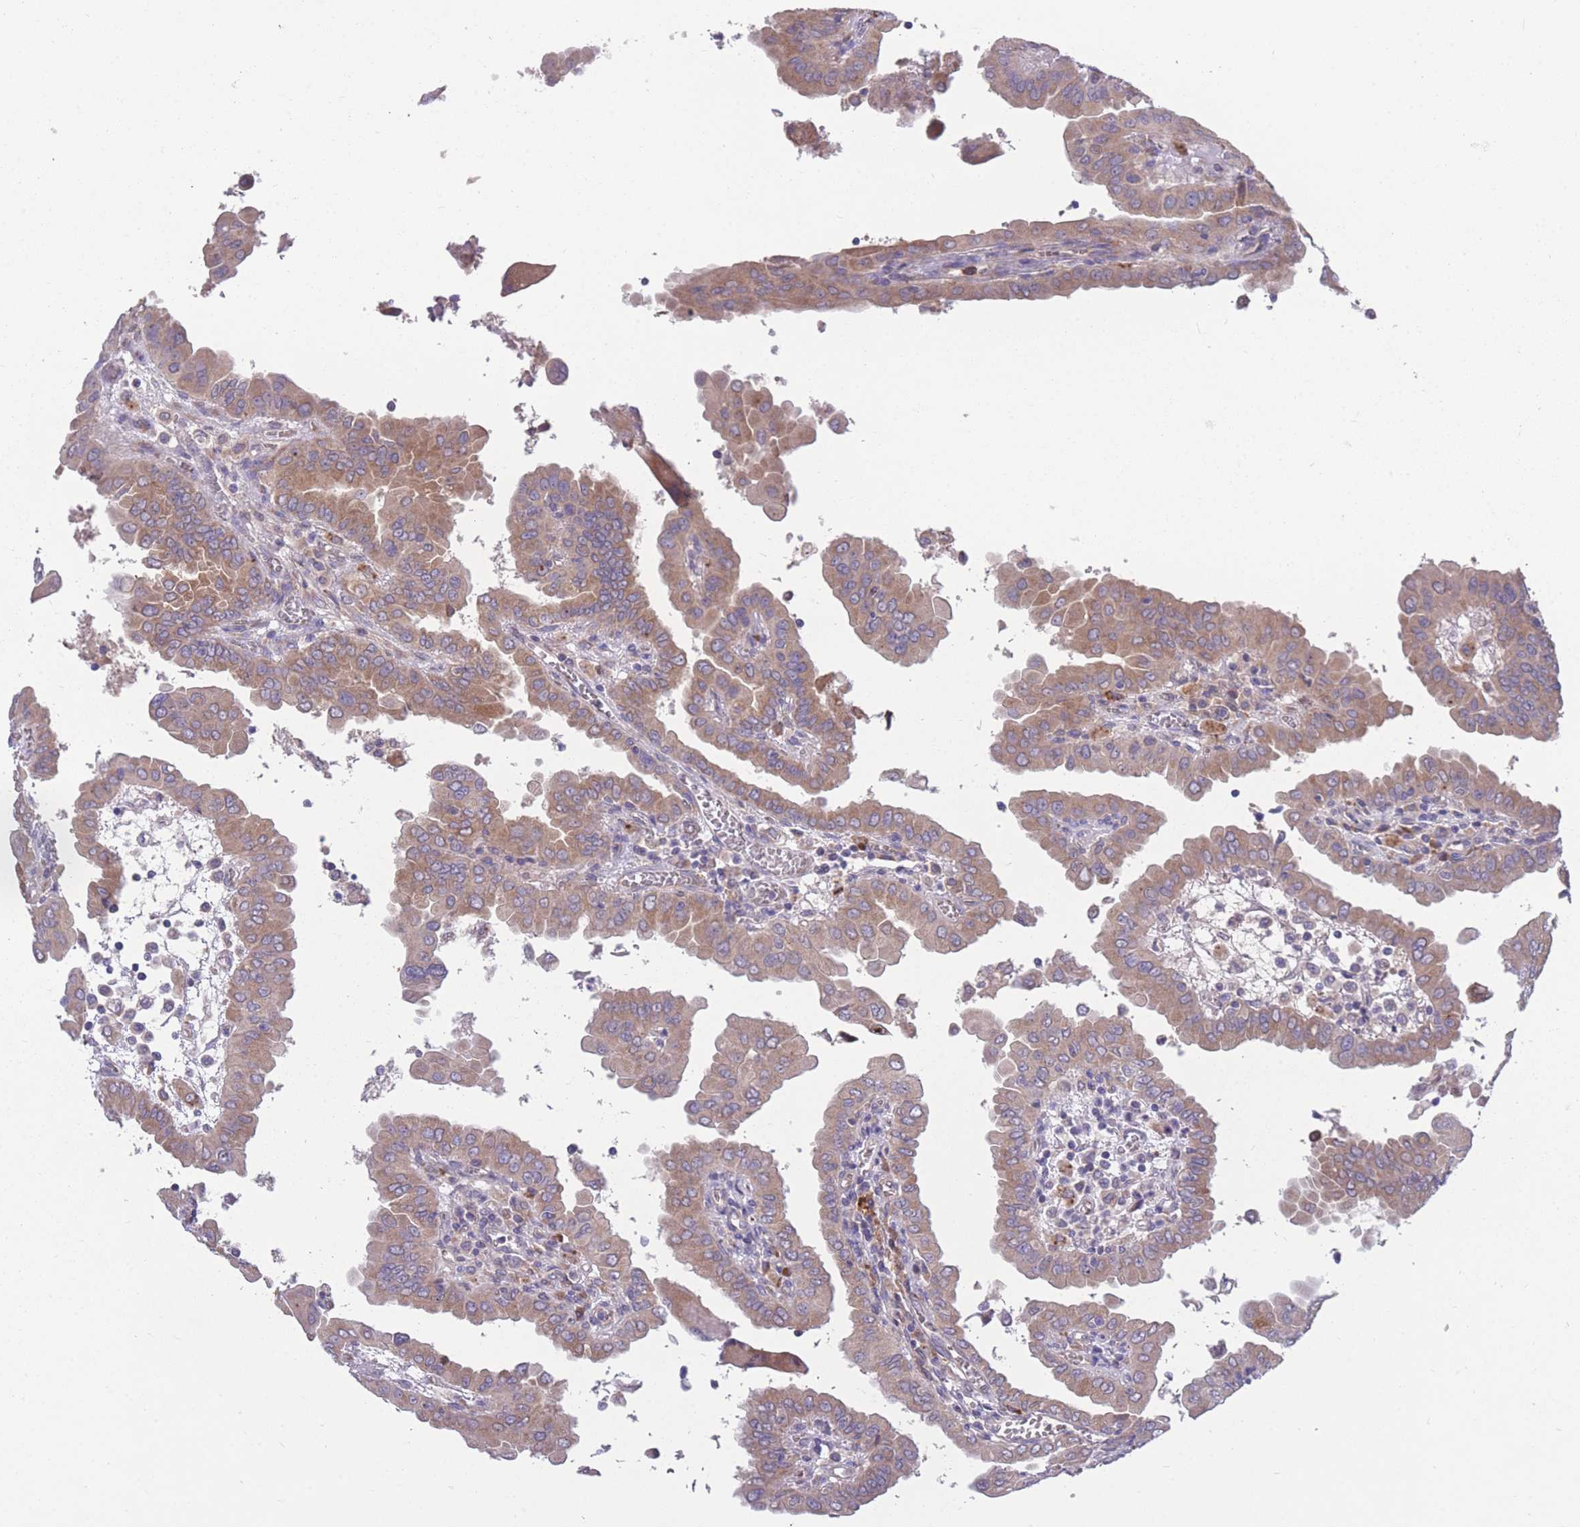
{"staining": {"intensity": "moderate", "quantity": ">75%", "location": "cytoplasmic/membranous"}, "tissue": "thyroid cancer", "cell_type": "Tumor cells", "image_type": "cancer", "snomed": [{"axis": "morphology", "description": "Papillary adenocarcinoma, NOS"}, {"axis": "topography", "description": "Thyroid gland"}], "caption": "Thyroid papillary adenocarcinoma tissue displays moderate cytoplasmic/membranous staining in approximately >75% of tumor cells, visualized by immunohistochemistry.", "gene": "STIM2", "patient": {"sex": "male", "age": 33}}